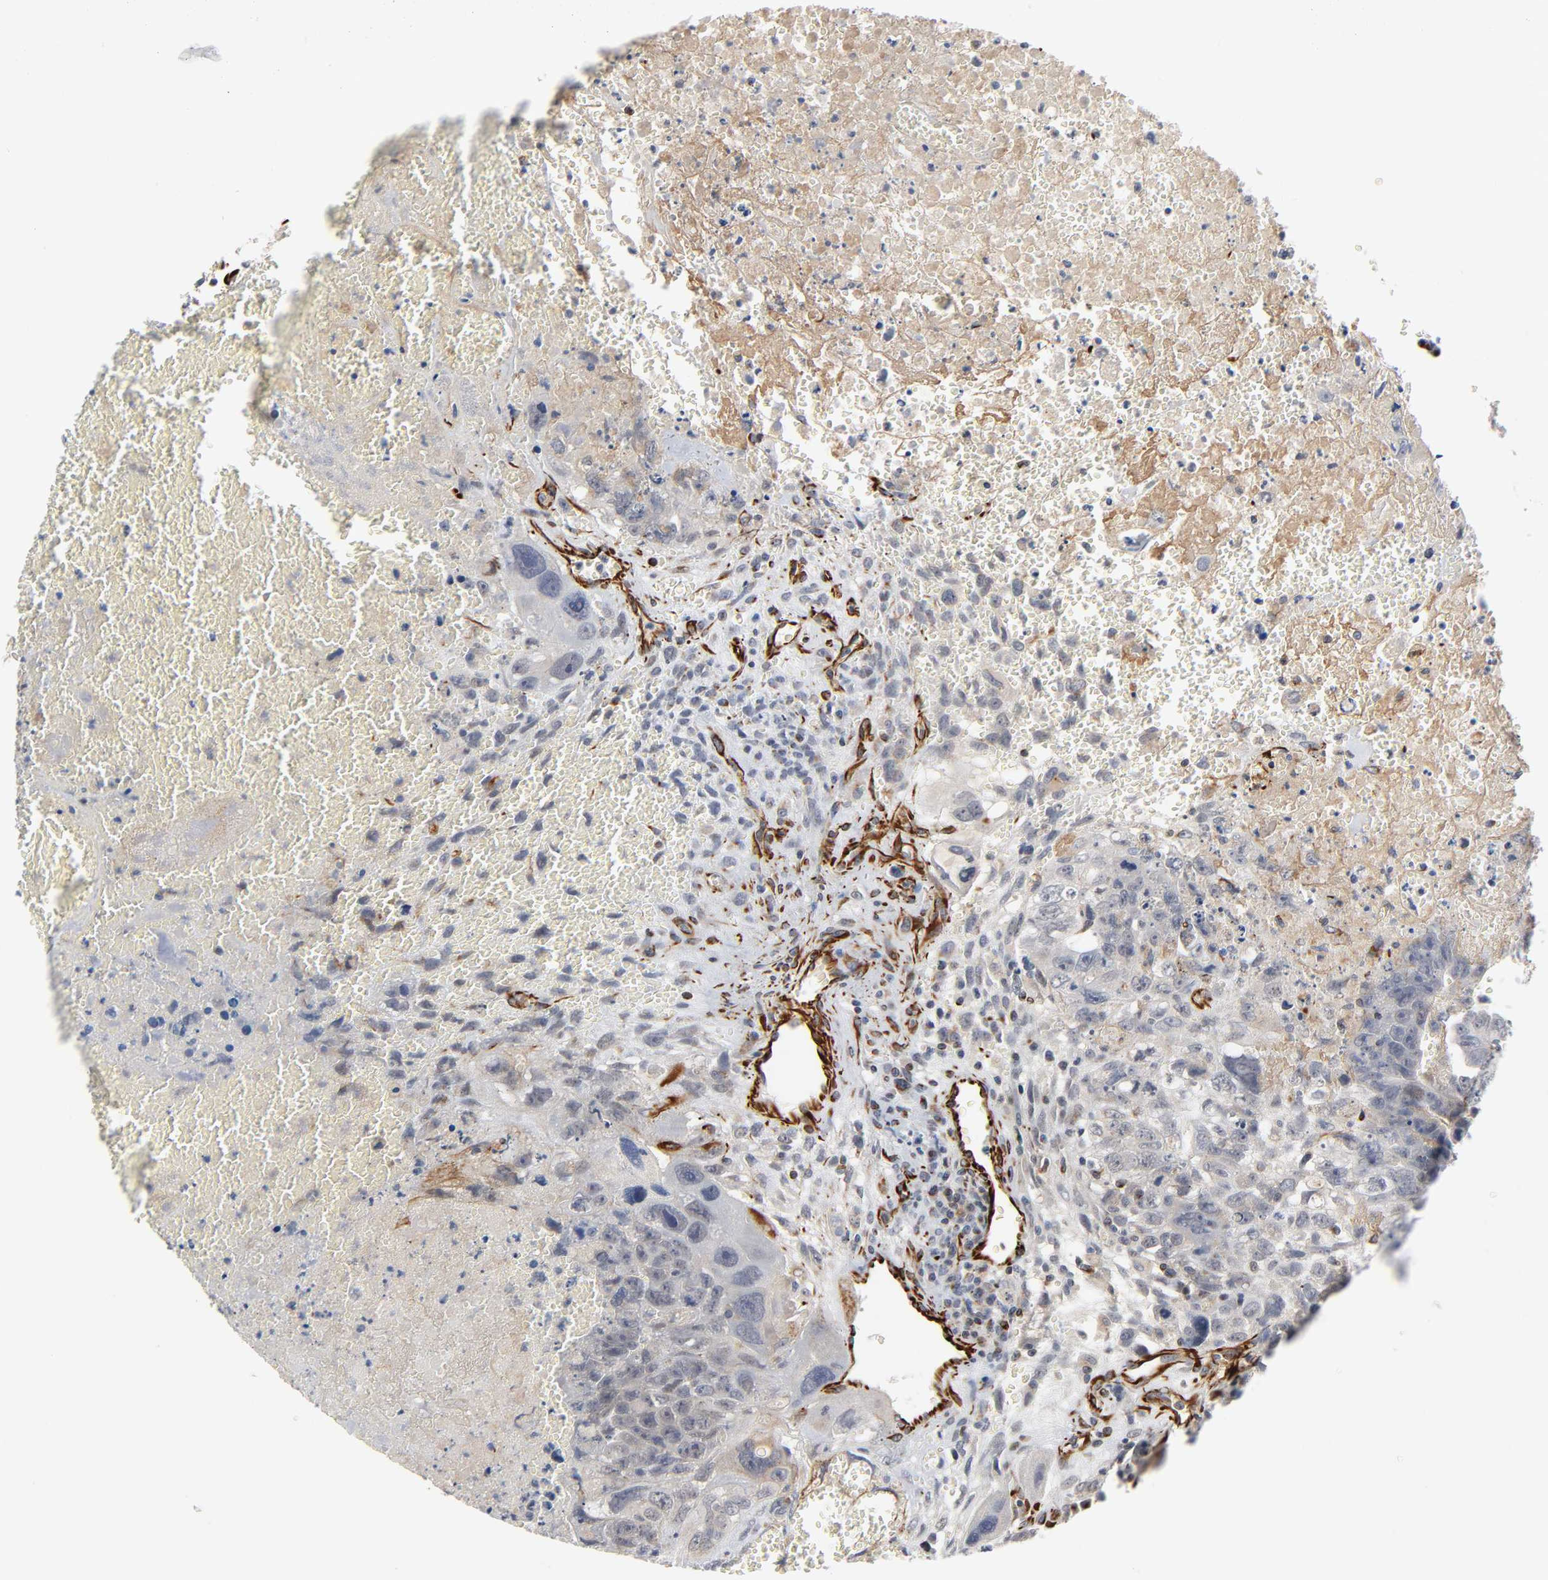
{"staining": {"intensity": "weak", "quantity": "25%-75%", "location": "cytoplasmic/membranous"}, "tissue": "testis cancer", "cell_type": "Tumor cells", "image_type": "cancer", "snomed": [{"axis": "morphology", "description": "Carcinoma, Embryonal, NOS"}, {"axis": "topography", "description": "Testis"}], "caption": "Immunohistochemistry (IHC) of testis cancer (embryonal carcinoma) shows low levels of weak cytoplasmic/membranous positivity in about 25%-75% of tumor cells. Immunohistochemistry (IHC) stains the protein in brown and the nuclei are stained blue.", "gene": "REEP6", "patient": {"sex": "male", "age": 28}}